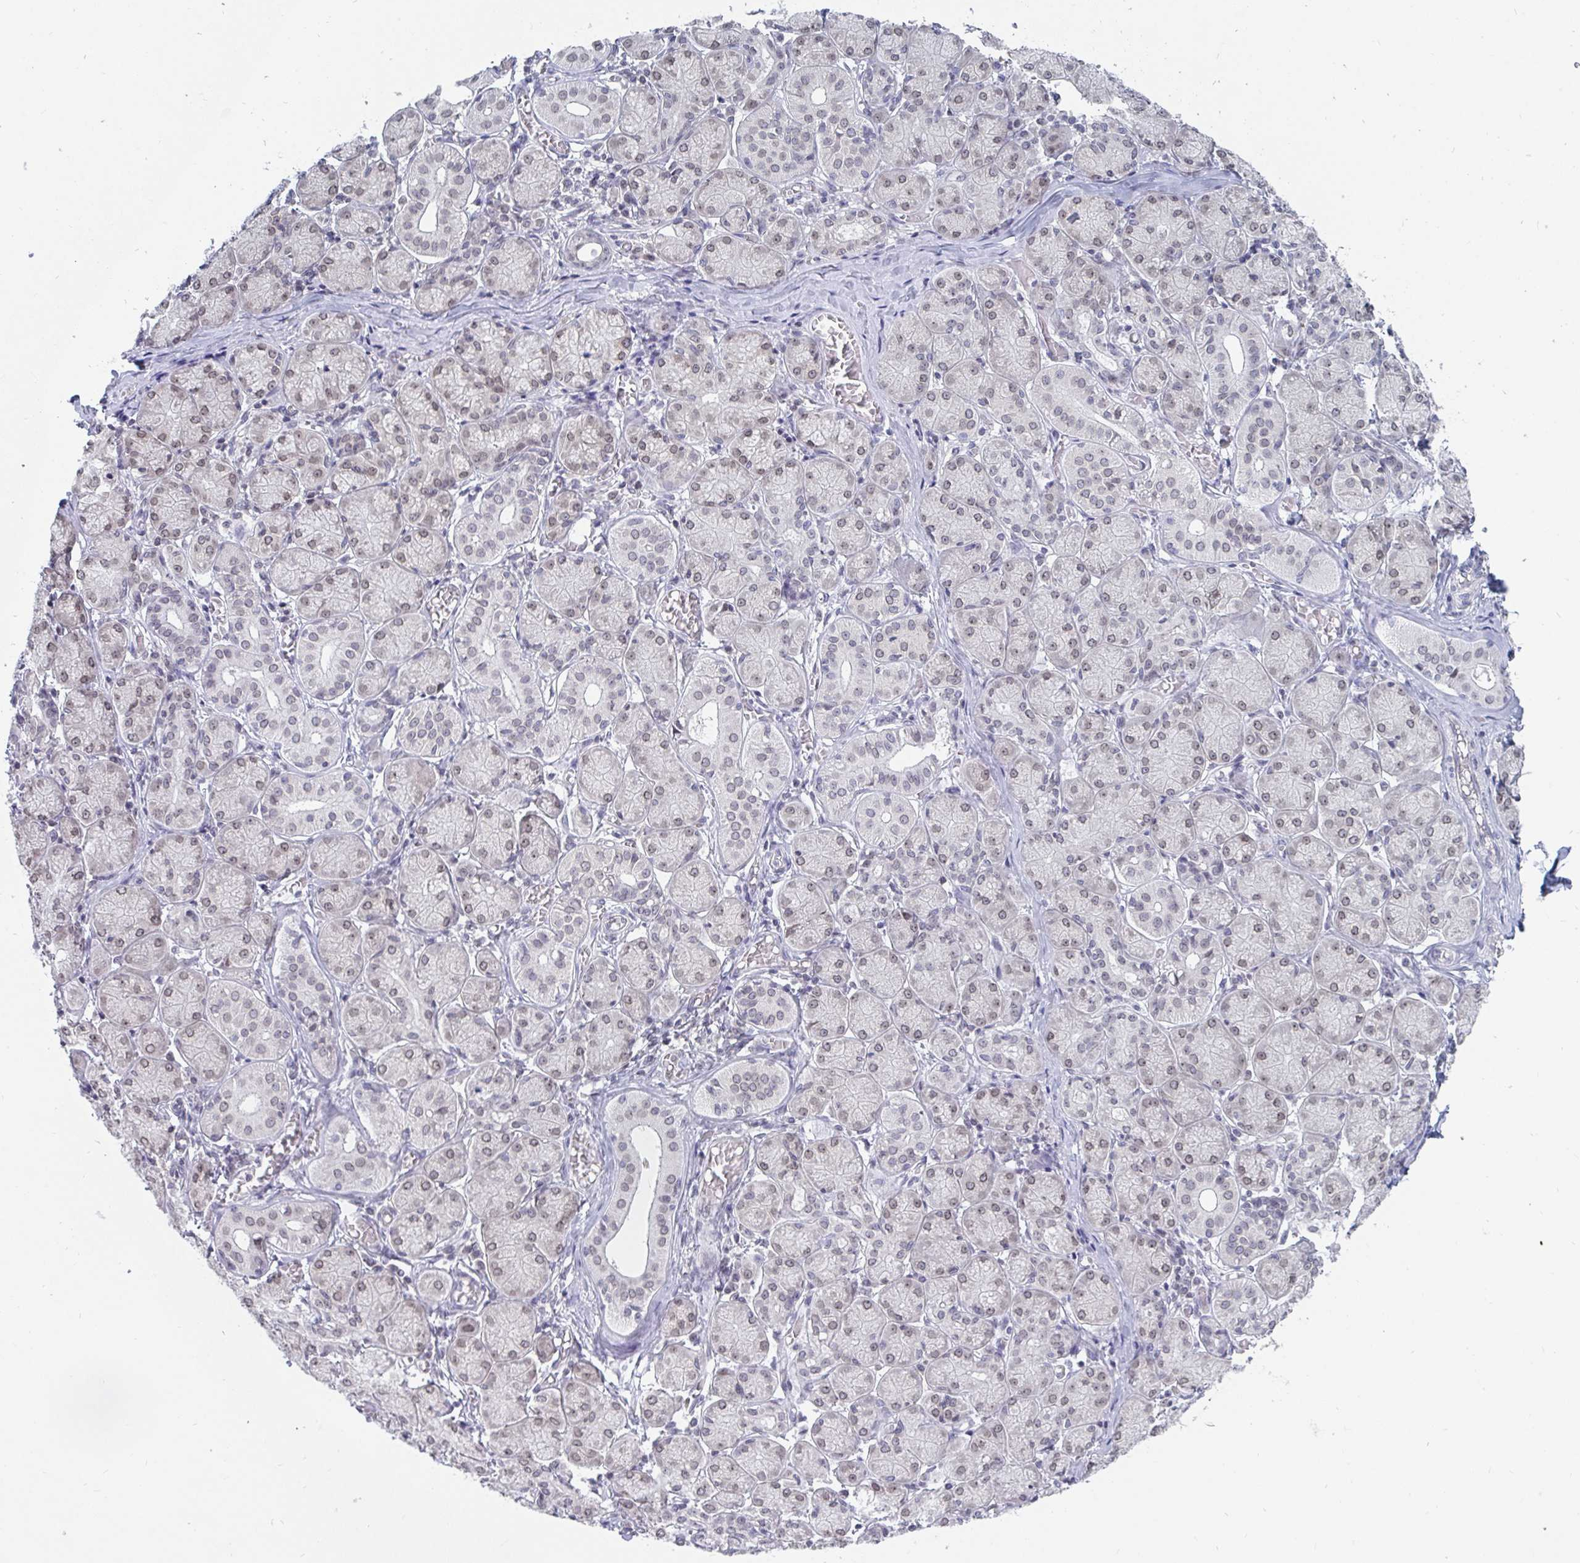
{"staining": {"intensity": "weak", "quantity": ">75%", "location": "nuclear"}, "tissue": "salivary gland", "cell_type": "Glandular cells", "image_type": "normal", "snomed": [{"axis": "morphology", "description": "Normal tissue, NOS"}, {"axis": "topography", "description": "Salivary gland"}], "caption": "Protein positivity by immunohistochemistry demonstrates weak nuclear staining in about >75% of glandular cells in unremarkable salivary gland.", "gene": "TRIP12", "patient": {"sex": "female", "age": 24}}